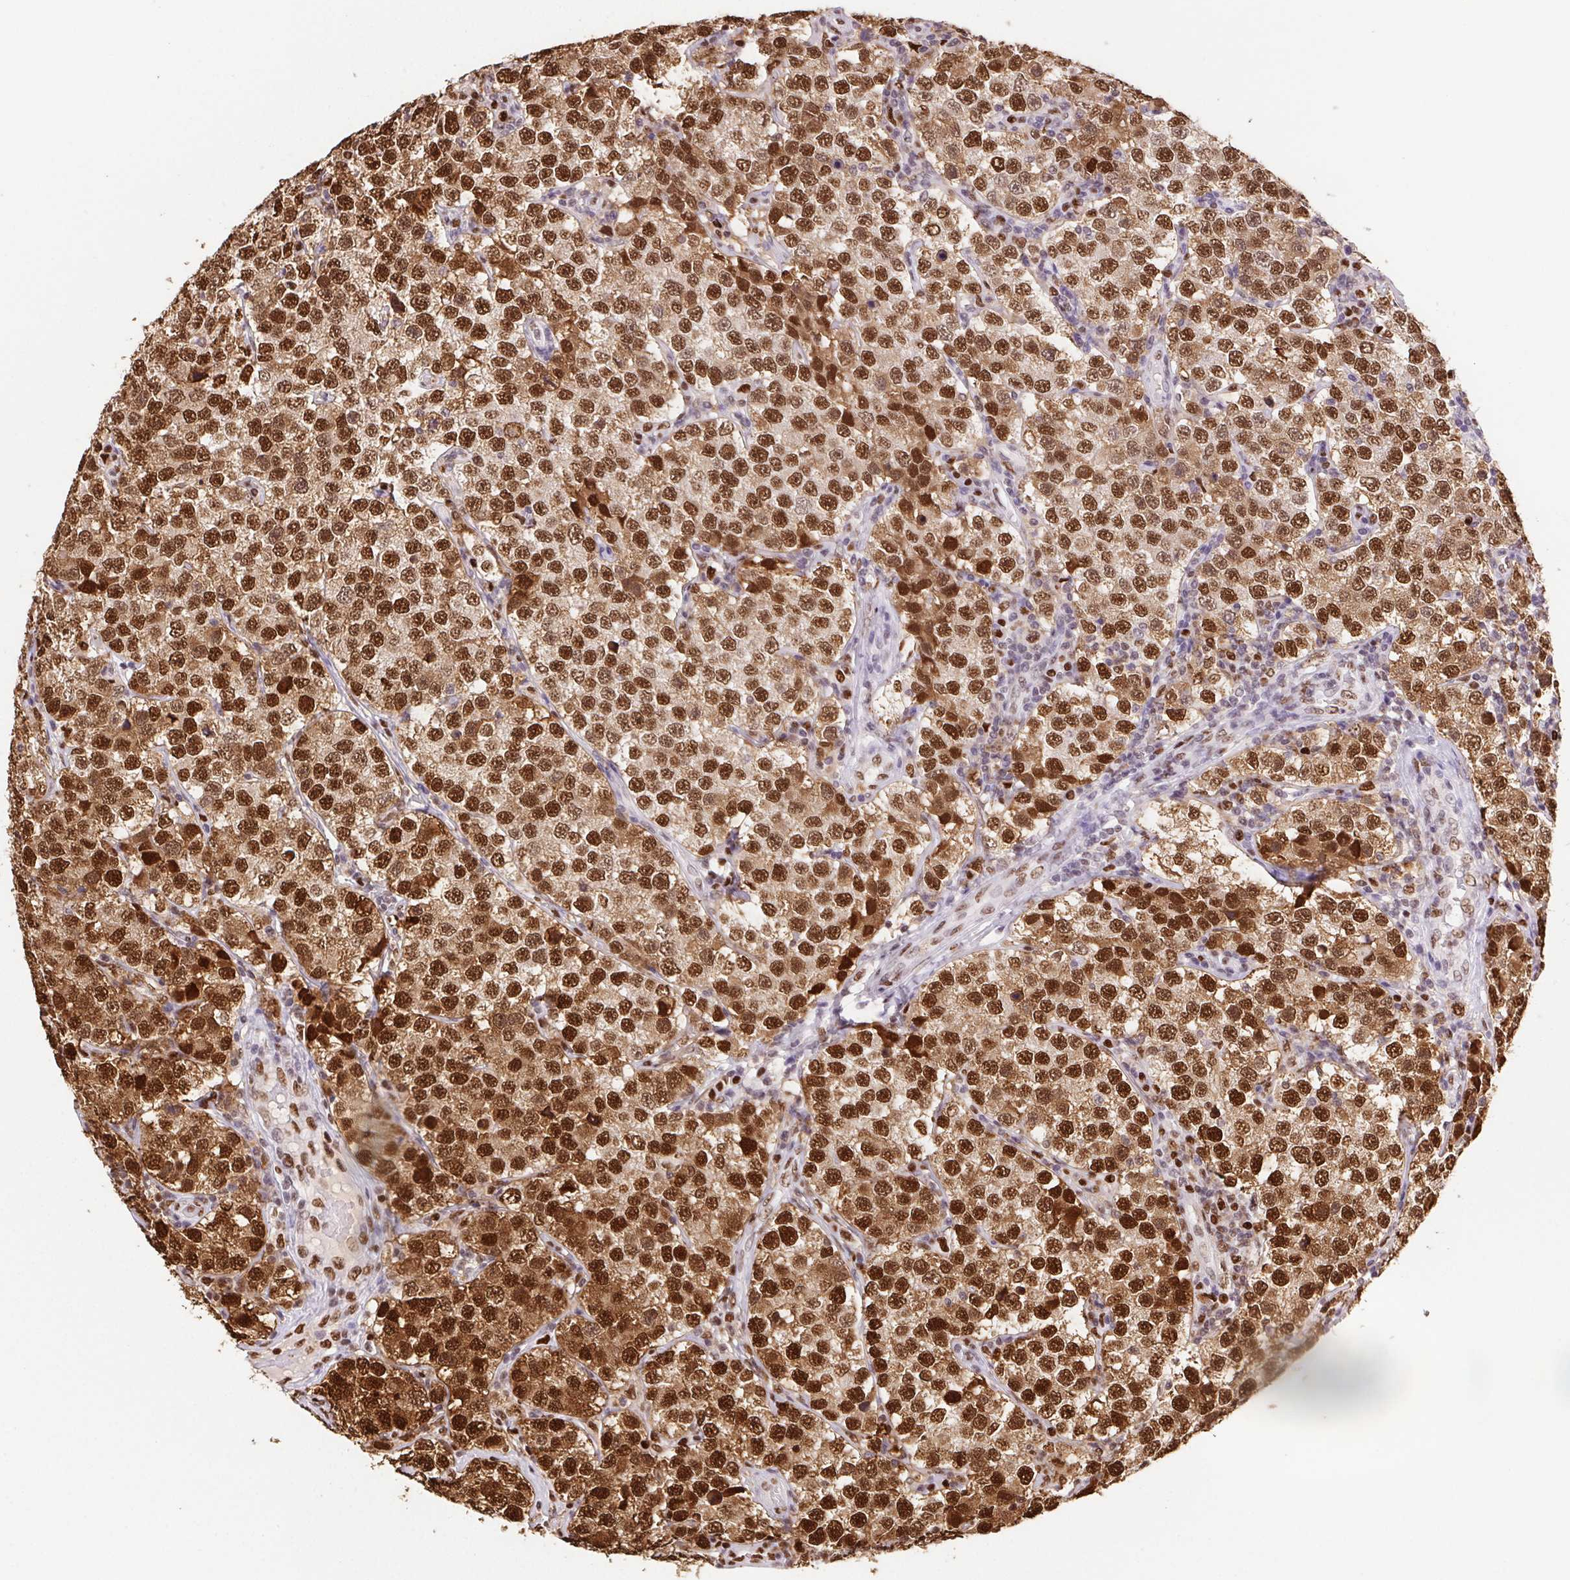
{"staining": {"intensity": "strong", "quantity": ">75%", "location": "cytoplasmic/membranous,nuclear"}, "tissue": "testis cancer", "cell_type": "Tumor cells", "image_type": "cancer", "snomed": [{"axis": "morphology", "description": "Seminoma, NOS"}, {"axis": "topography", "description": "Testis"}], "caption": "IHC histopathology image of neoplastic tissue: testis cancer stained using immunohistochemistry (IHC) exhibits high levels of strong protein expression localized specifically in the cytoplasmic/membranous and nuclear of tumor cells, appearing as a cytoplasmic/membranous and nuclear brown color.", "gene": "SET", "patient": {"sex": "male", "age": 34}}